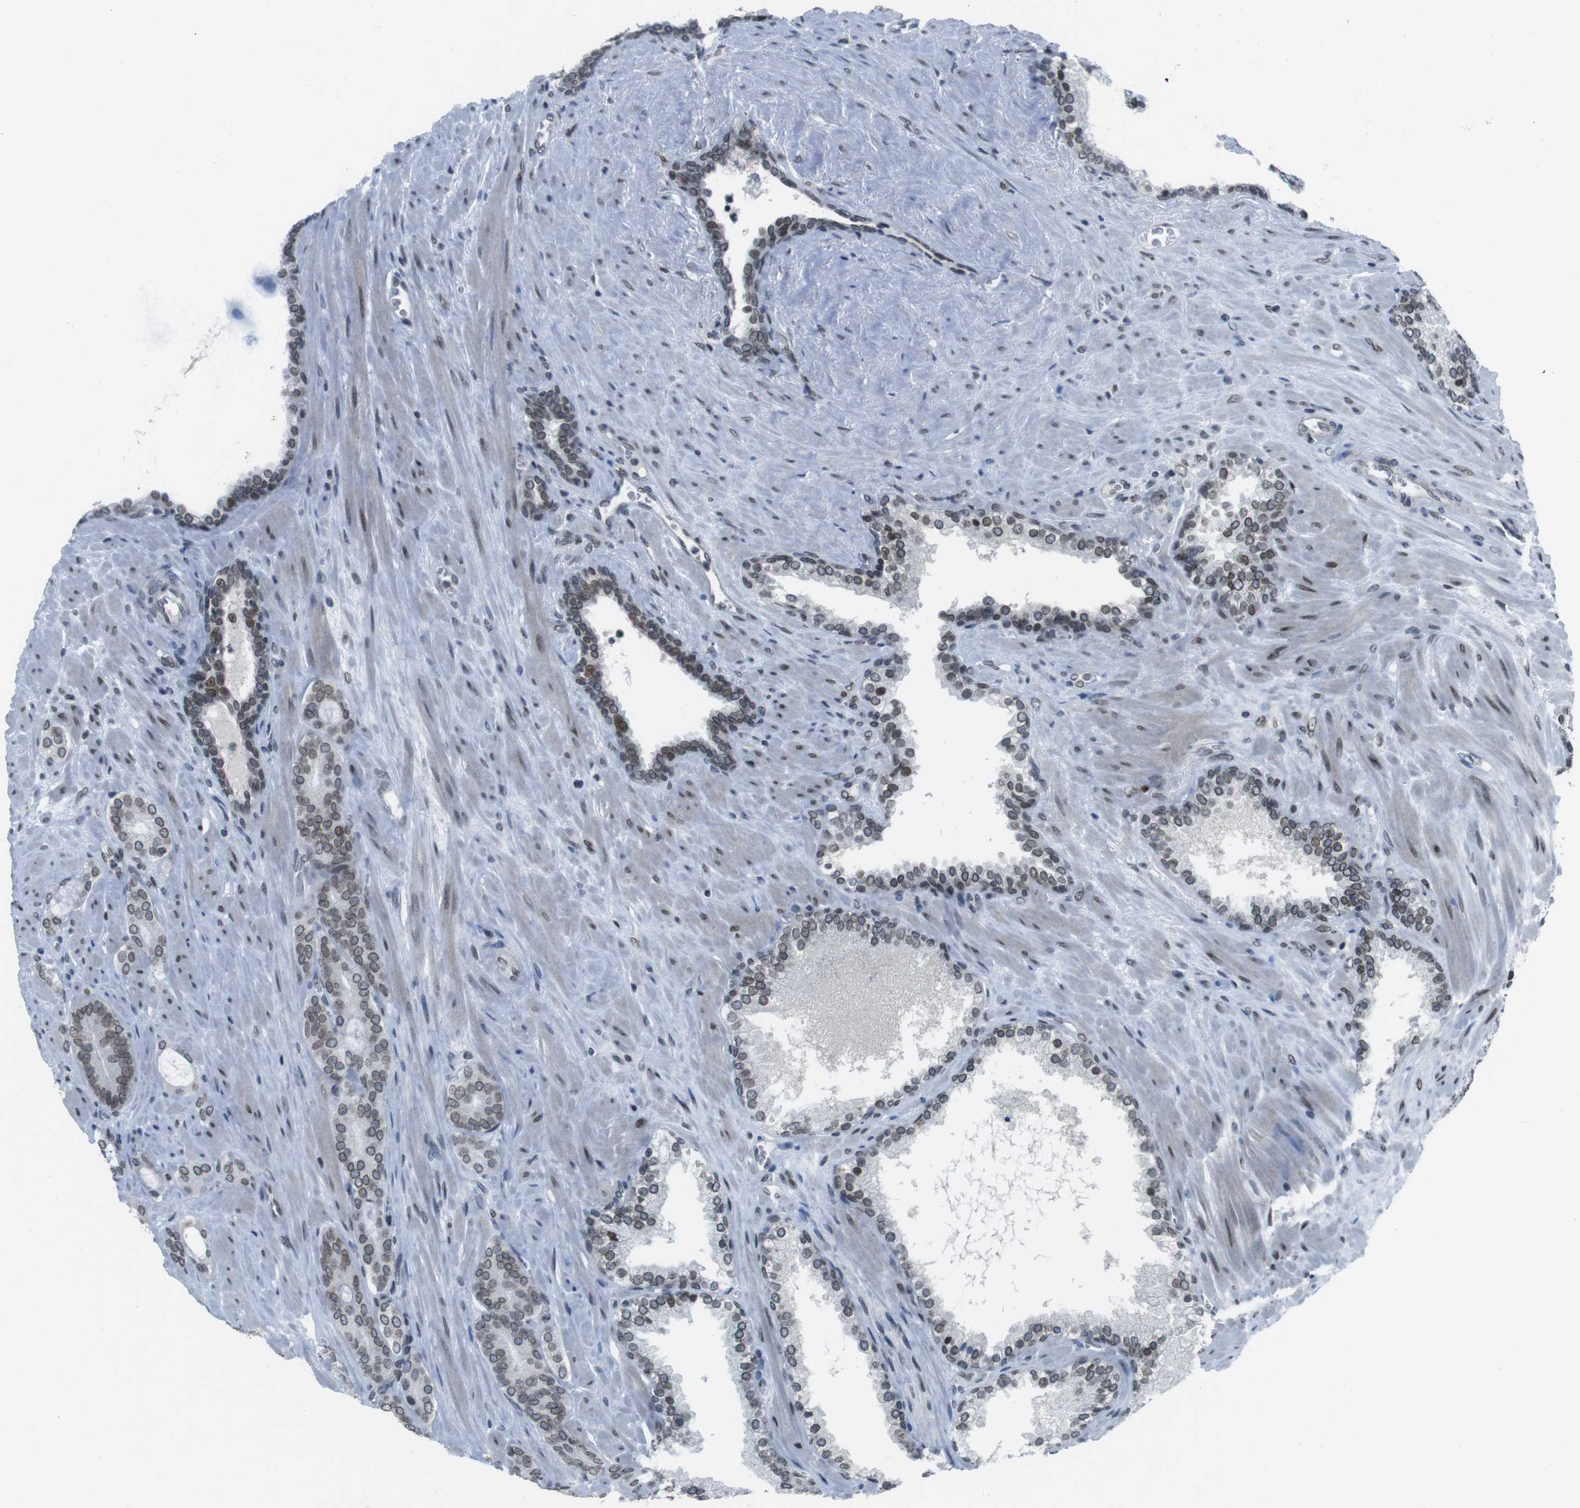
{"staining": {"intensity": "moderate", "quantity": ">75%", "location": "cytoplasmic/membranous,nuclear"}, "tissue": "prostate cancer", "cell_type": "Tumor cells", "image_type": "cancer", "snomed": [{"axis": "morphology", "description": "Adenocarcinoma, Low grade"}, {"axis": "topography", "description": "Prostate"}], "caption": "Immunohistochemistry (IHC) histopathology image of prostate low-grade adenocarcinoma stained for a protein (brown), which reveals medium levels of moderate cytoplasmic/membranous and nuclear expression in about >75% of tumor cells.", "gene": "MAD1L1", "patient": {"sex": "male", "age": 63}}